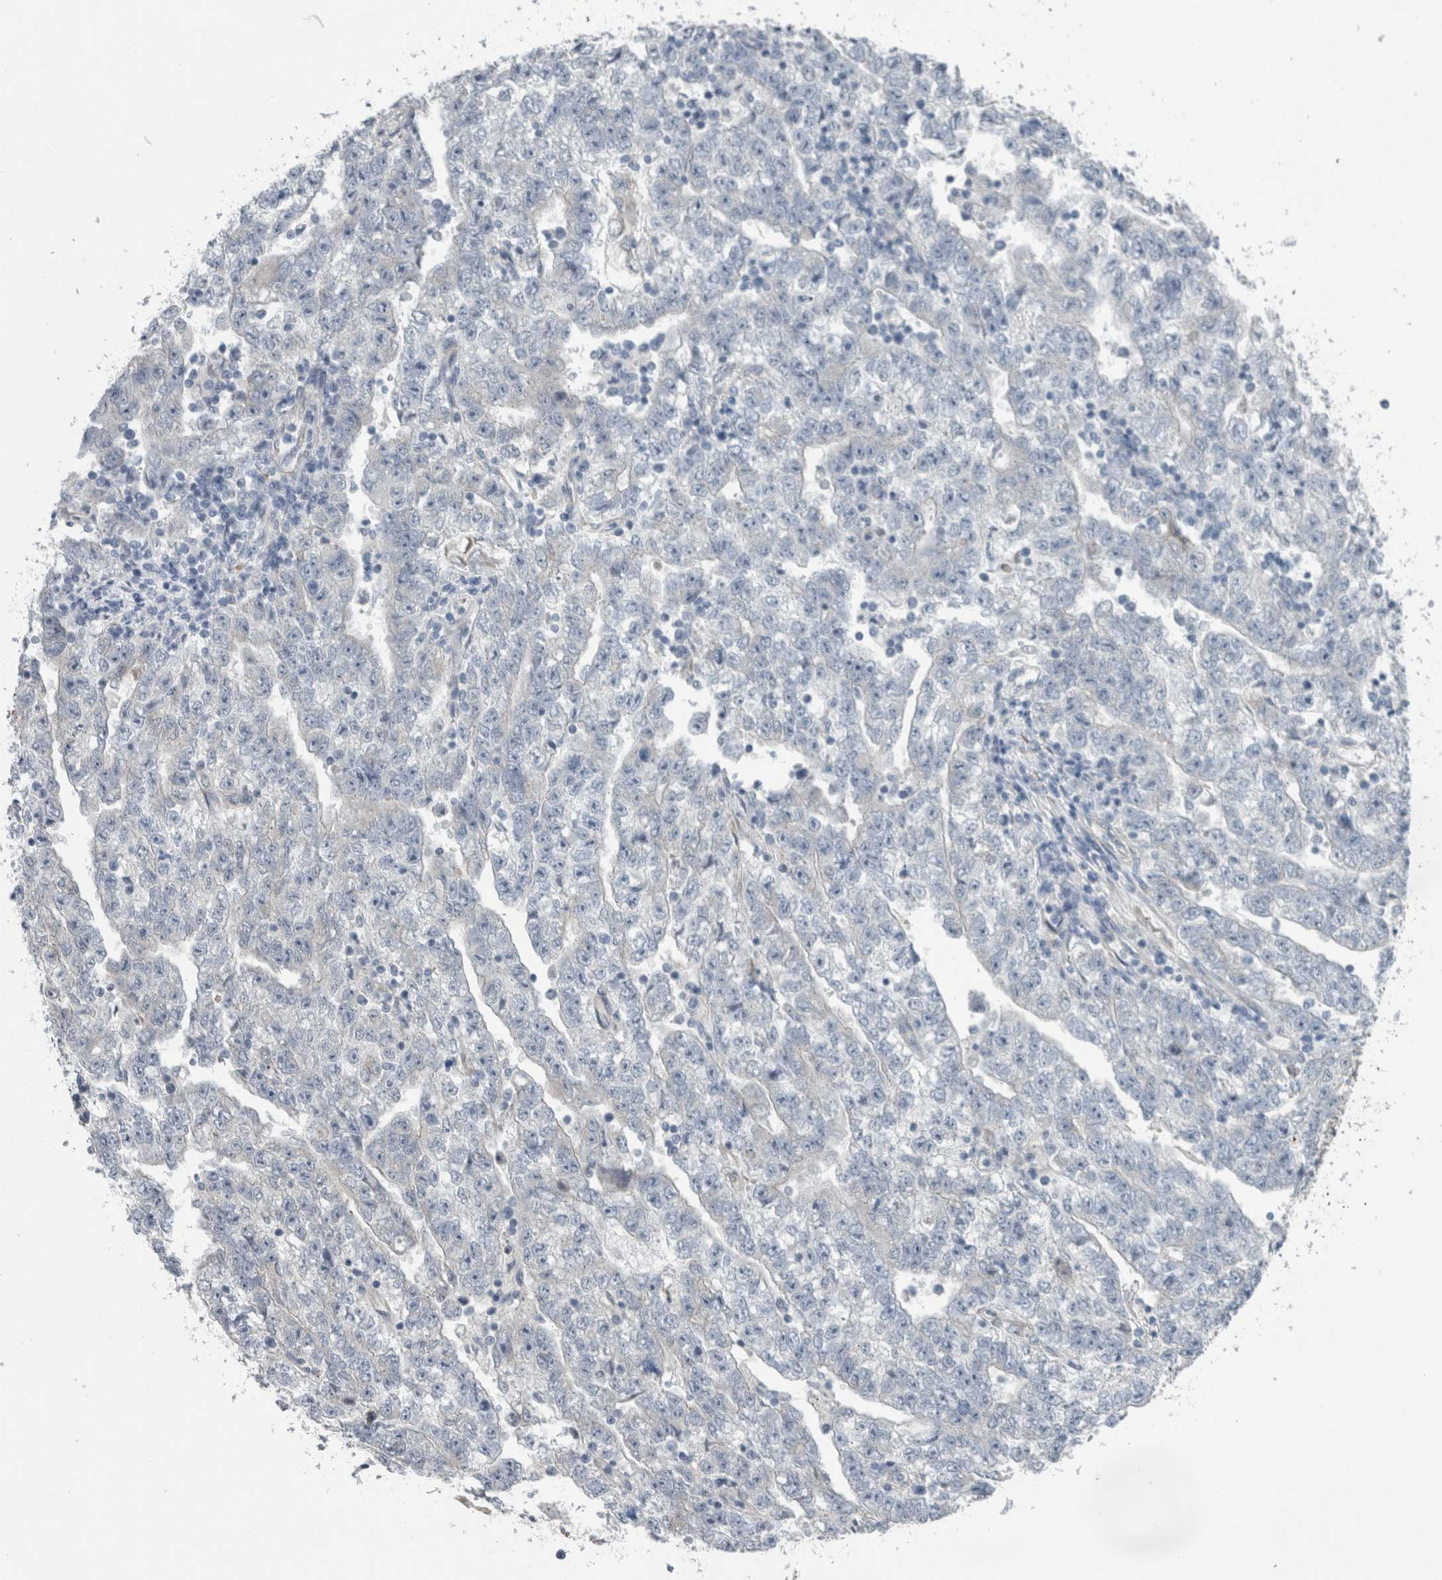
{"staining": {"intensity": "negative", "quantity": "none", "location": "none"}, "tissue": "testis cancer", "cell_type": "Tumor cells", "image_type": "cancer", "snomed": [{"axis": "morphology", "description": "Carcinoma, Embryonal, NOS"}, {"axis": "topography", "description": "Testis"}], "caption": "Tumor cells show no significant protein positivity in testis cancer.", "gene": "SH3GL2", "patient": {"sex": "male", "age": 25}}